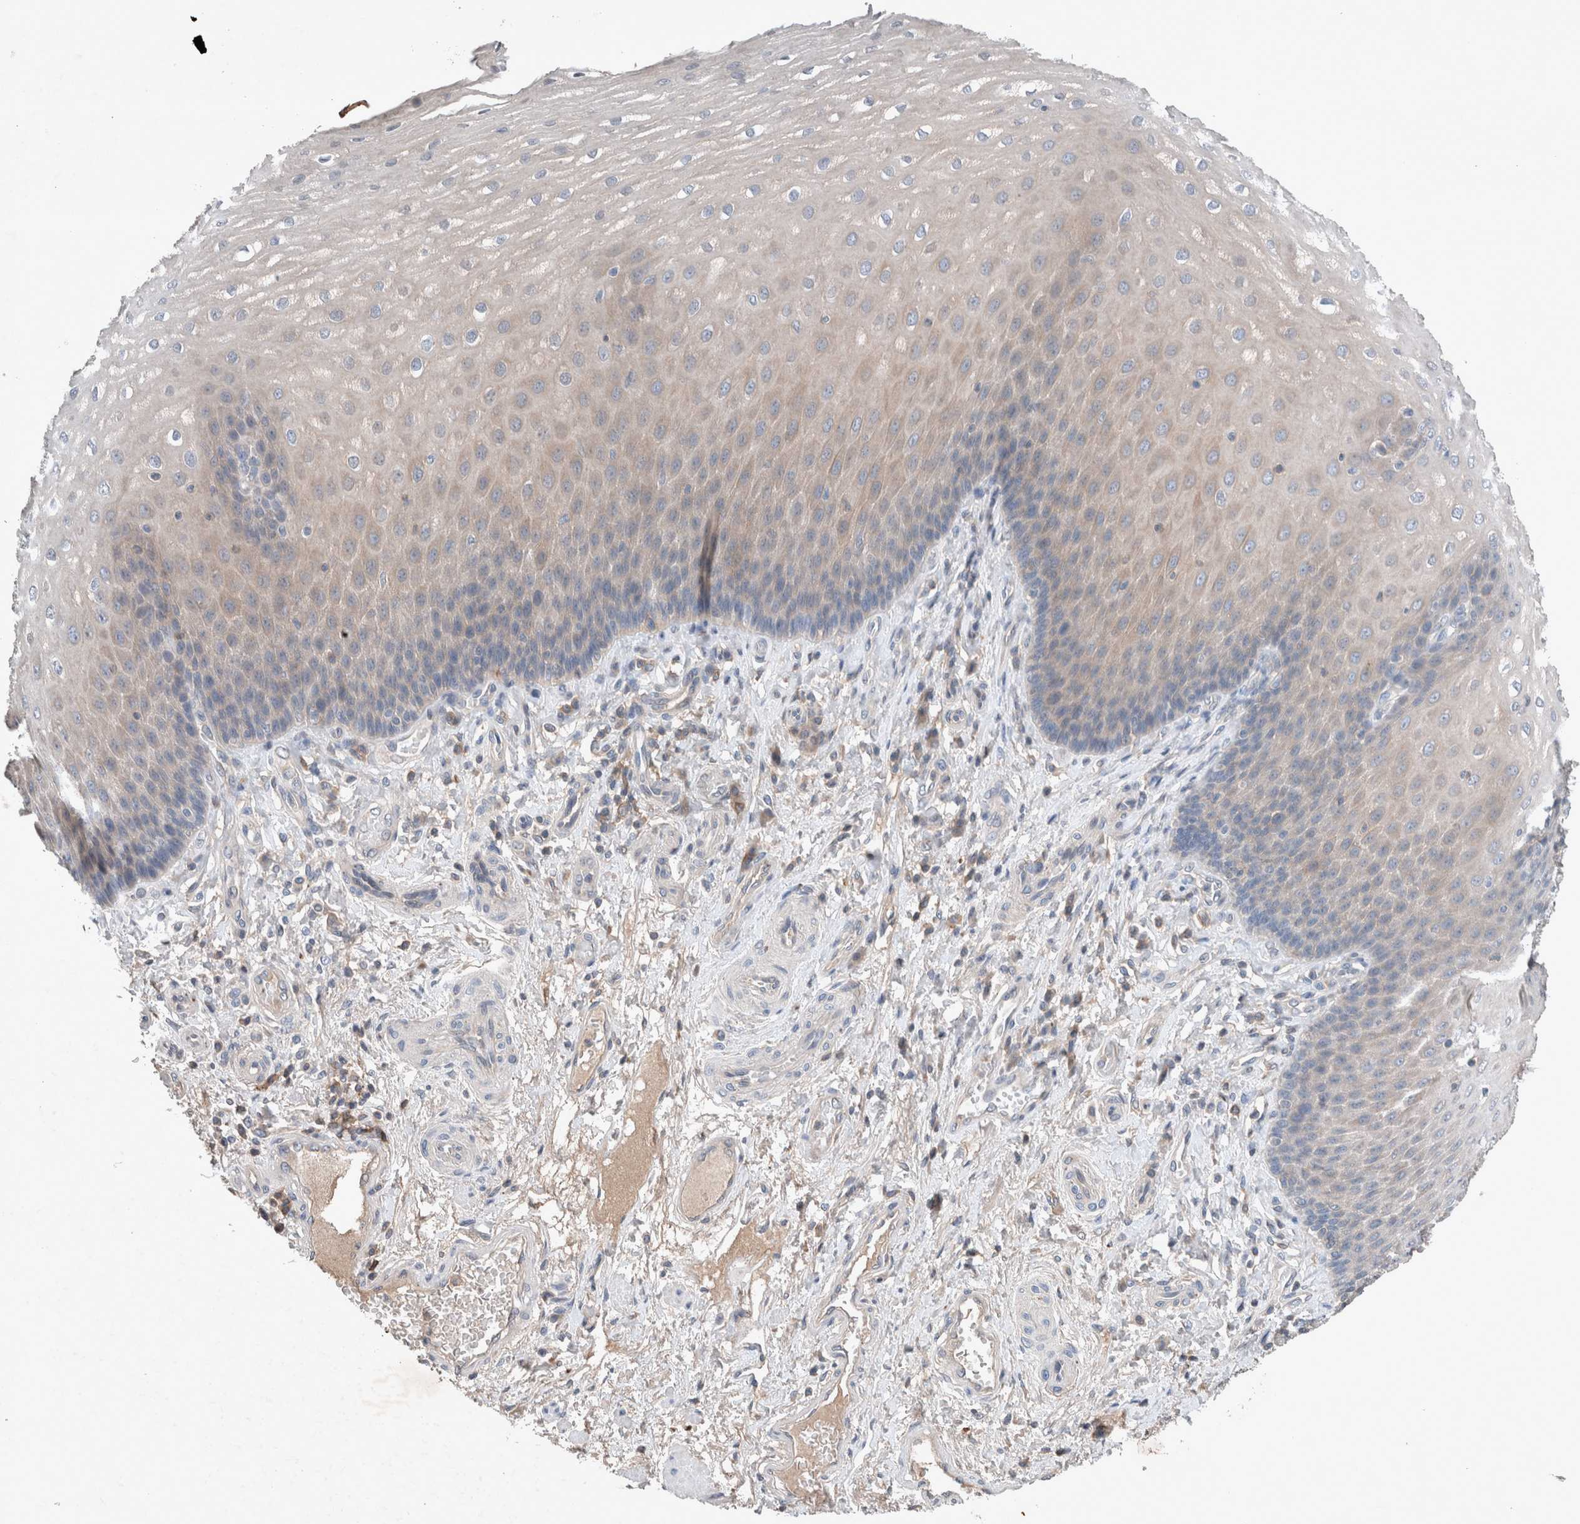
{"staining": {"intensity": "weak", "quantity": "<25%", "location": "cytoplasmic/membranous"}, "tissue": "esophagus", "cell_type": "Squamous epithelial cells", "image_type": "normal", "snomed": [{"axis": "morphology", "description": "Normal tissue, NOS"}, {"axis": "topography", "description": "Esophagus"}], "caption": "Protein analysis of benign esophagus exhibits no significant staining in squamous epithelial cells. (Stains: DAB immunohistochemistry (IHC) with hematoxylin counter stain, Microscopy: brightfield microscopy at high magnification).", "gene": "UGCG", "patient": {"sex": "male", "age": 54}}